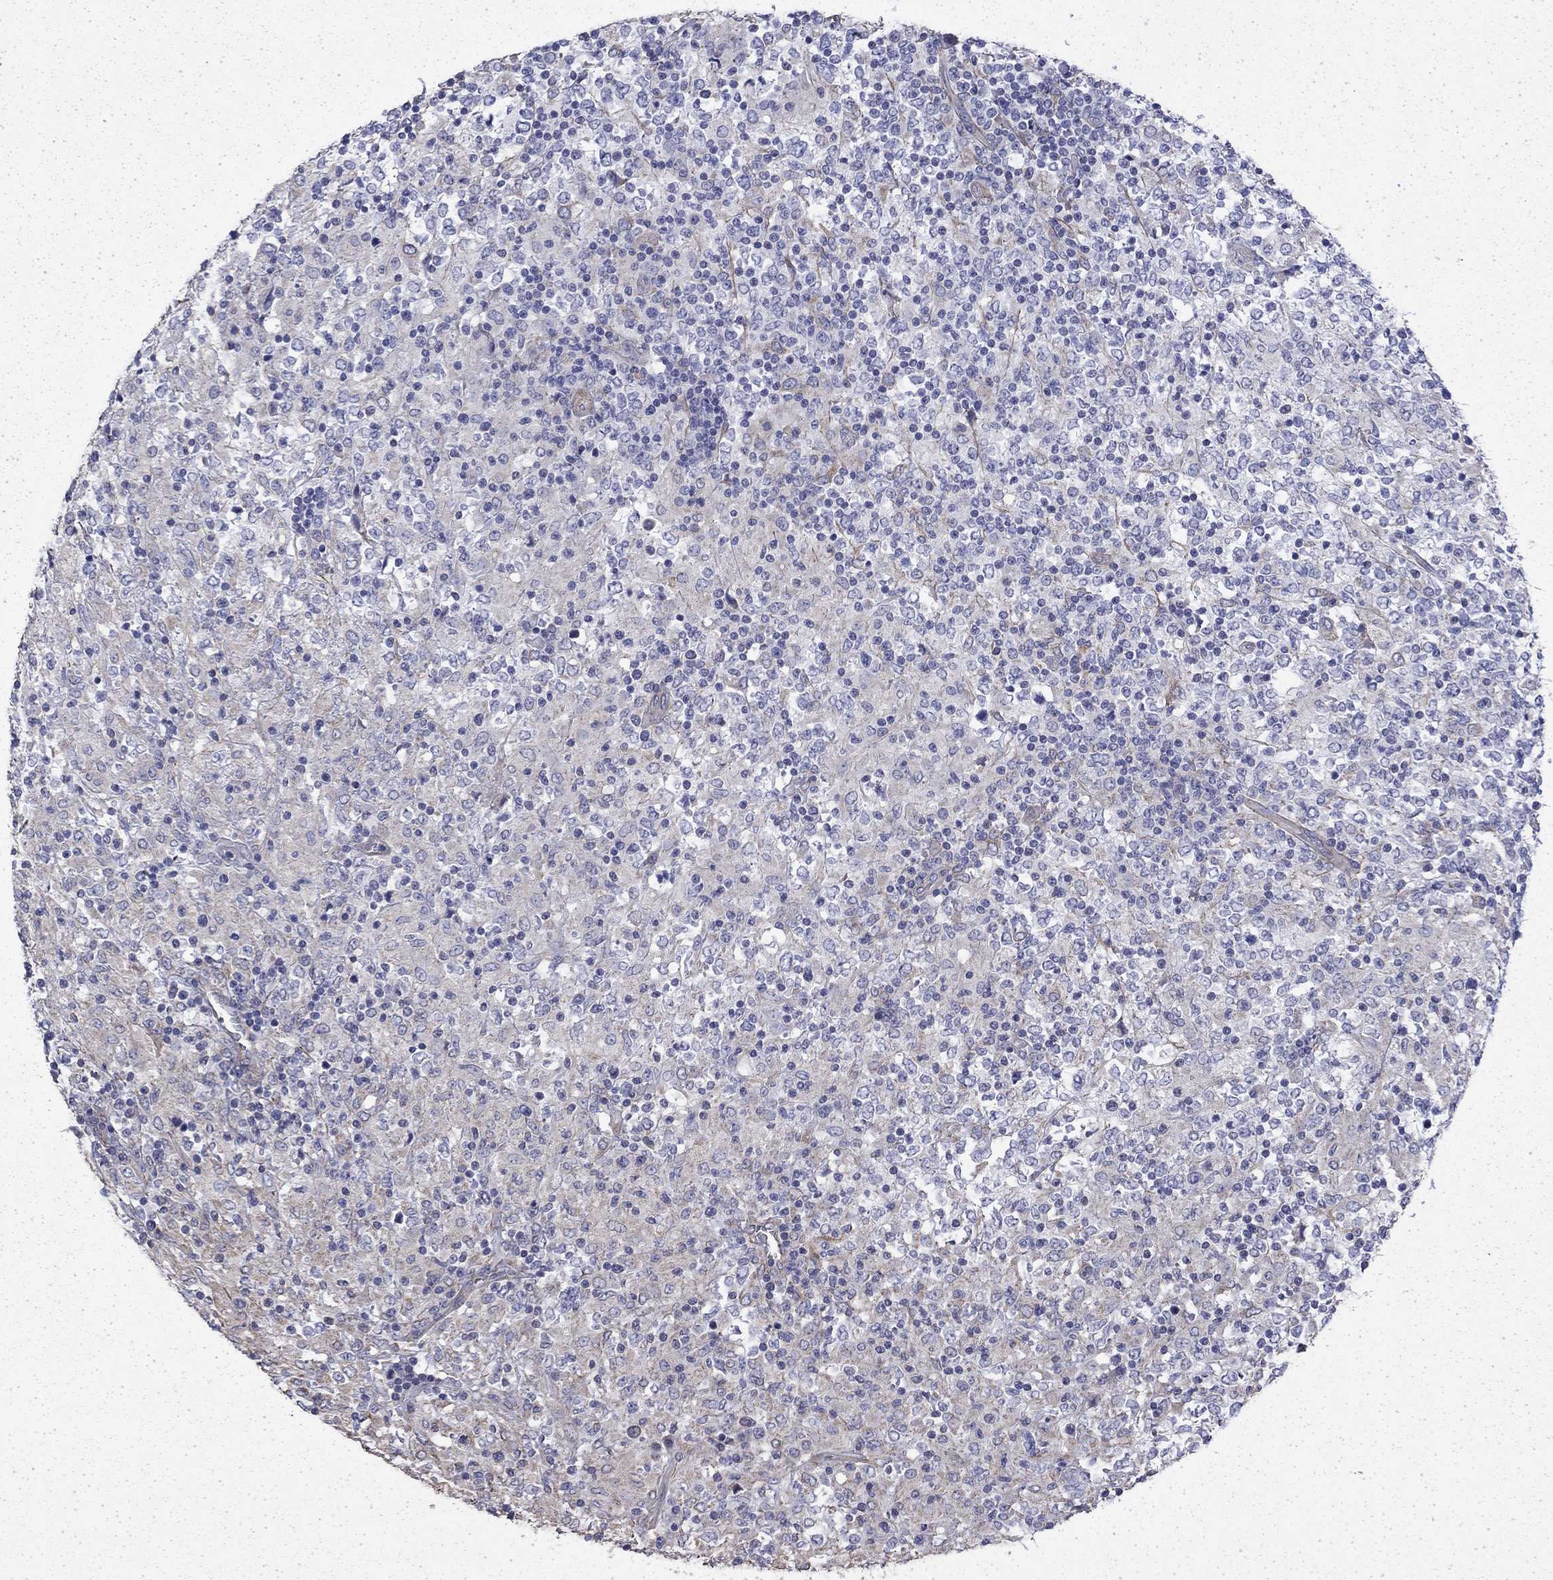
{"staining": {"intensity": "negative", "quantity": "none", "location": "none"}, "tissue": "lymphoma", "cell_type": "Tumor cells", "image_type": "cancer", "snomed": [{"axis": "morphology", "description": "Malignant lymphoma, non-Hodgkin's type, High grade"}, {"axis": "topography", "description": "Lymph node"}], "caption": "Tumor cells show no significant positivity in high-grade malignant lymphoma, non-Hodgkin's type.", "gene": "DTNA", "patient": {"sex": "female", "age": 84}}